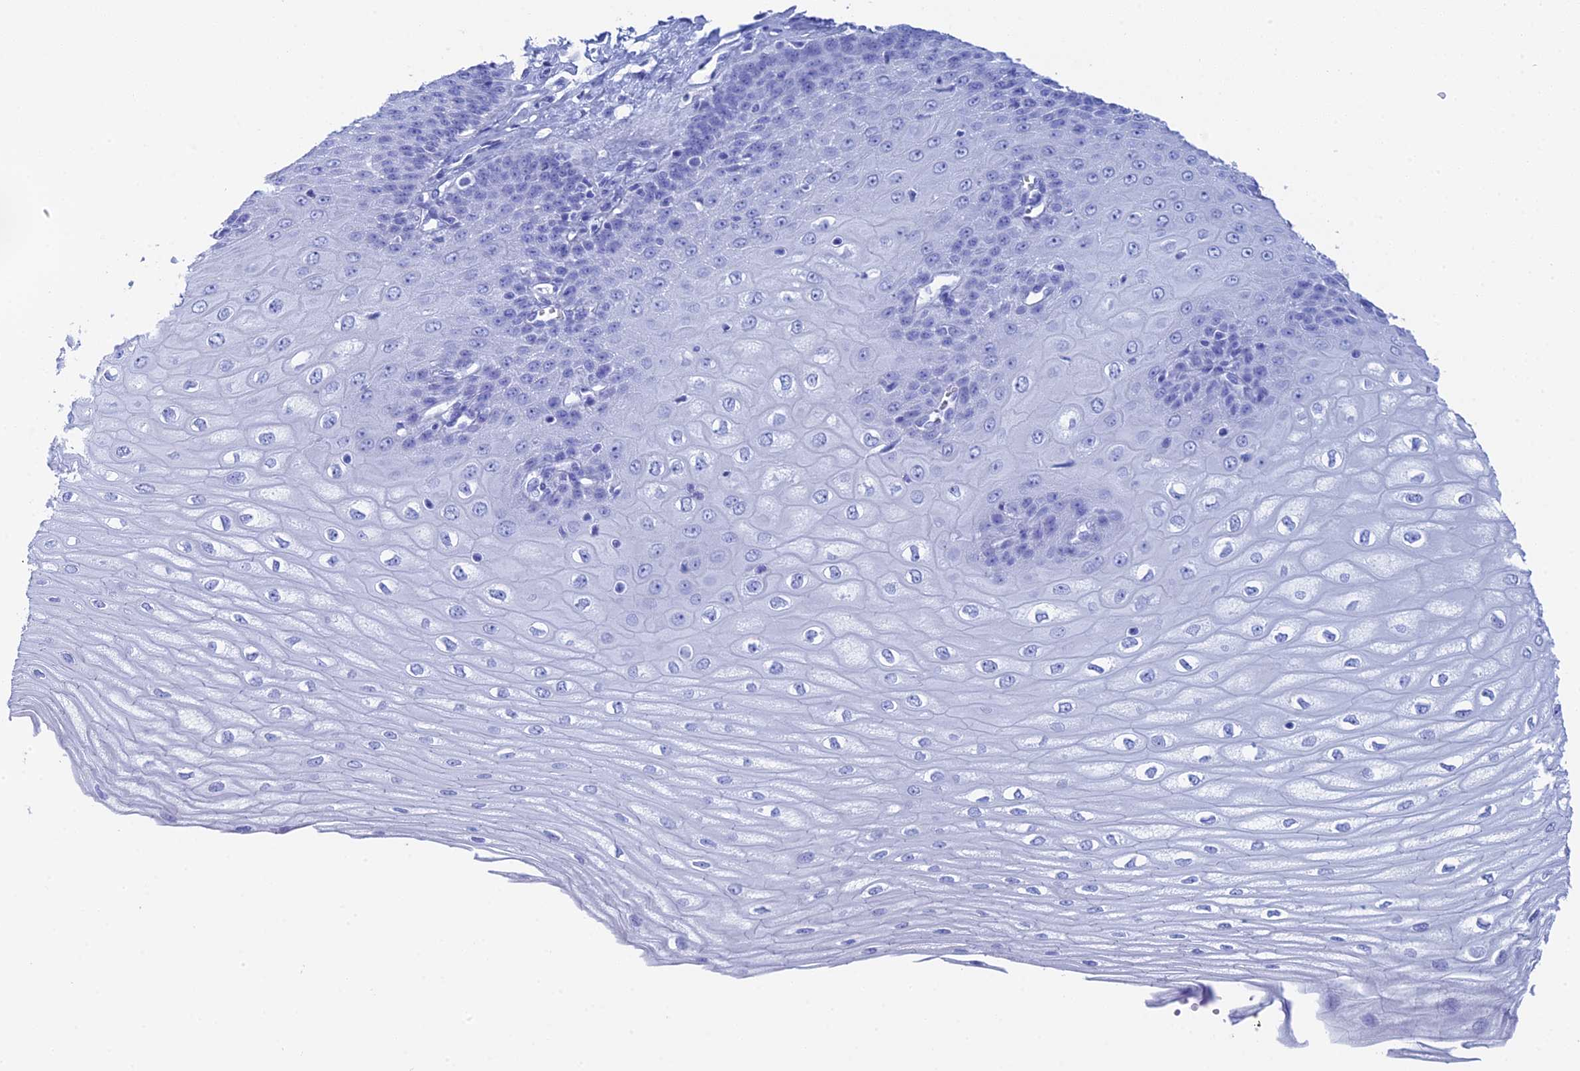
{"staining": {"intensity": "negative", "quantity": "none", "location": "none"}, "tissue": "esophagus", "cell_type": "Squamous epithelial cells", "image_type": "normal", "snomed": [{"axis": "morphology", "description": "Normal tissue, NOS"}, {"axis": "topography", "description": "Esophagus"}], "caption": "A high-resolution image shows immunohistochemistry (IHC) staining of benign esophagus, which exhibits no significant staining in squamous epithelial cells. (Stains: DAB (3,3'-diaminobenzidine) immunohistochemistry with hematoxylin counter stain, Microscopy: brightfield microscopy at high magnification).", "gene": "TEX101", "patient": {"sex": "male", "age": 60}}